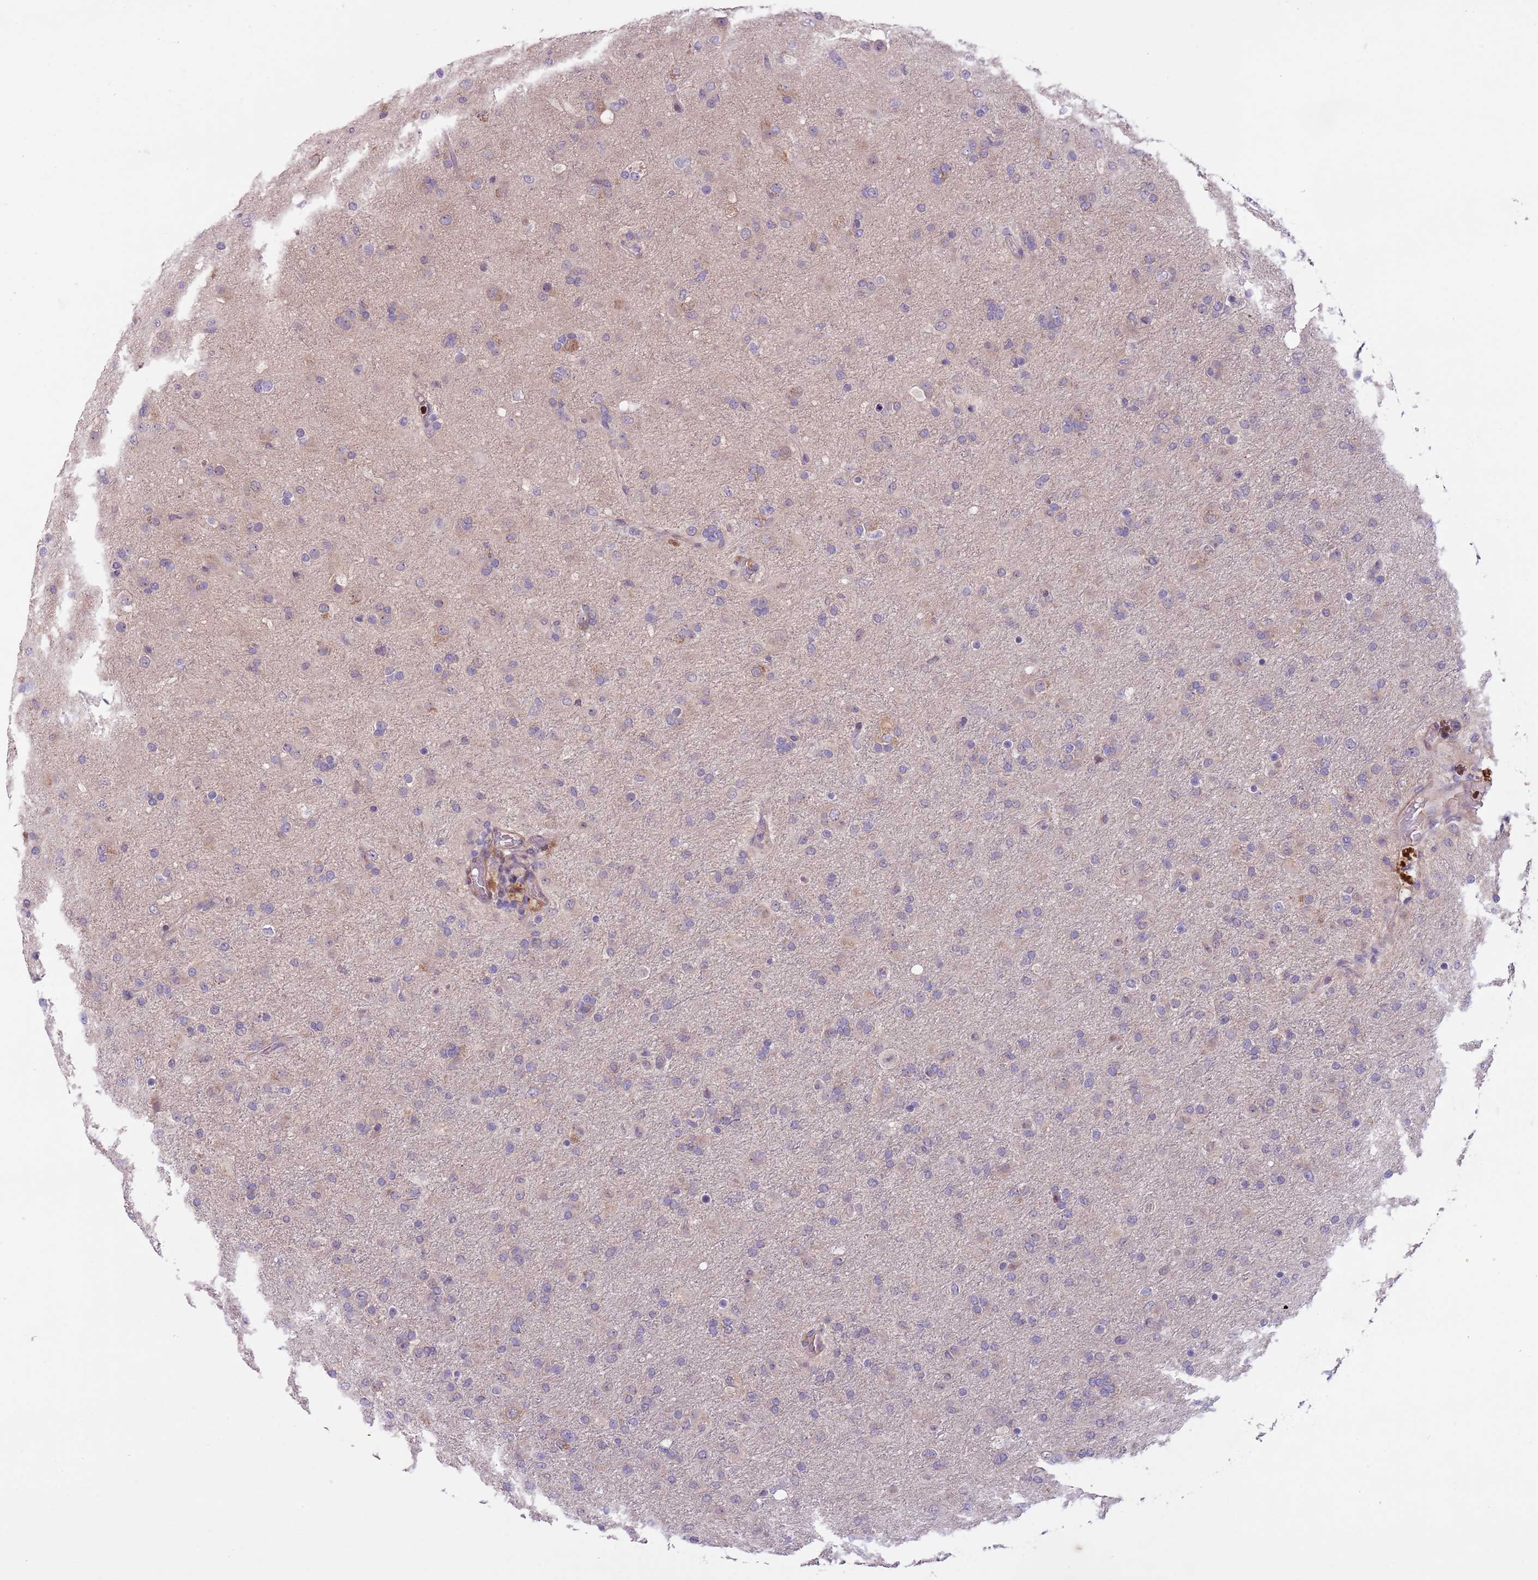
{"staining": {"intensity": "negative", "quantity": "none", "location": "none"}, "tissue": "glioma", "cell_type": "Tumor cells", "image_type": "cancer", "snomed": [{"axis": "morphology", "description": "Glioma, malignant, Low grade"}, {"axis": "topography", "description": "Brain"}], "caption": "This micrograph is of low-grade glioma (malignant) stained with IHC to label a protein in brown with the nuclei are counter-stained blue. There is no positivity in tumor cells. (DAB immunohistochemistry visualized using brightfield microscopy, high magnification).", "gene": "ADCY7", "patient": {"sex": "male", "age": 65}}